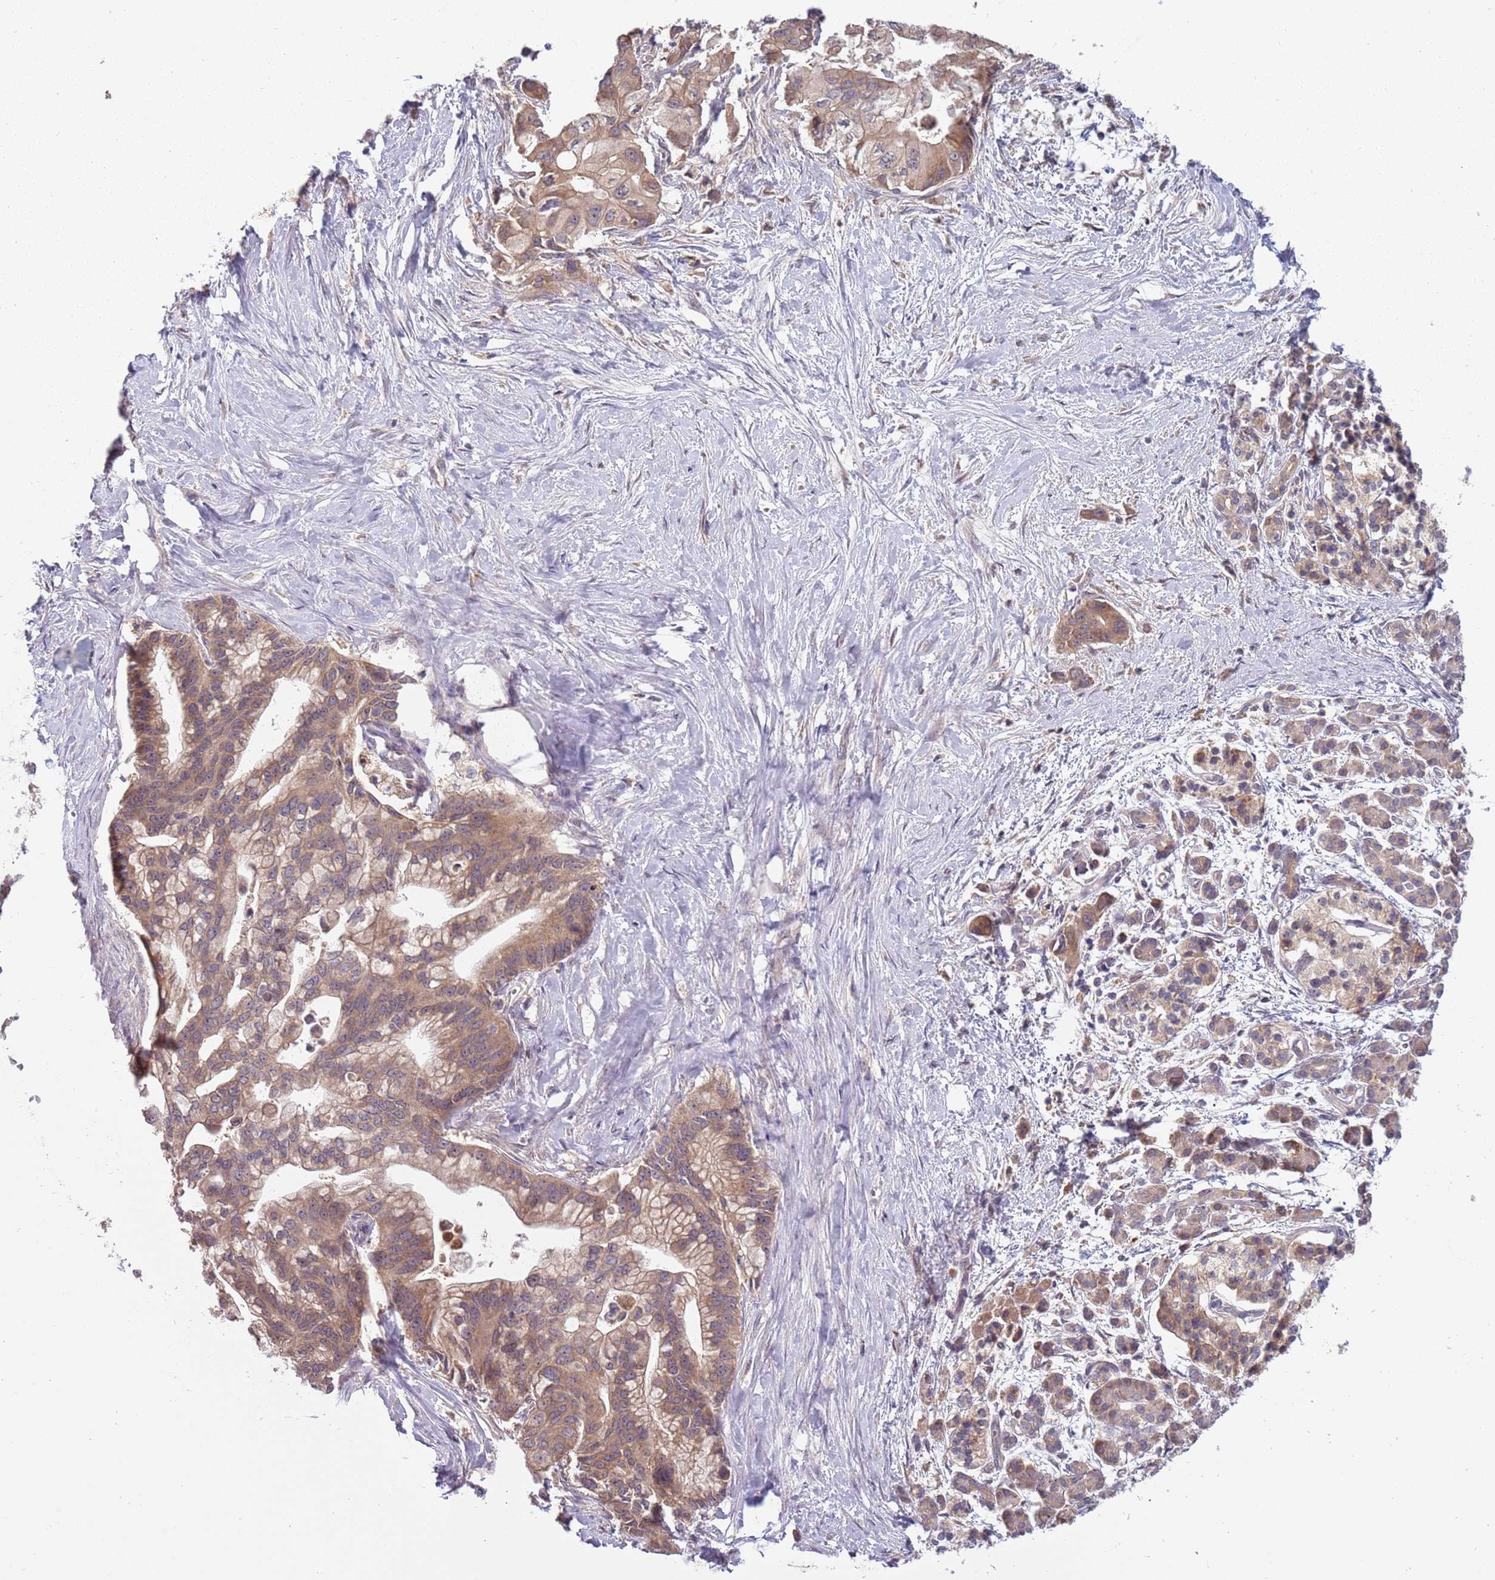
{"staining": {"intensity": "moderate", "quantity": ">75%", "location": "cytoplasmic/membranous"}, "tissue": "pancreatic cancer", "cell_type": "Tumor cells", "image_type": "cancer", "snomed": [{"axis": "morphology", "description": "Adenocarcinoma, NOS"}, {"axis": "topography", "description": "Pancreas"}], "caption": "Human adenocarcinoma (pancreatic) stained for a protein (brown) exhibits moderate cytoplasmic/membranous positive positivity in approximately >75% of tumor cells.", "gene": "USP32", "patient": {"sex": "male", "age": 68}}